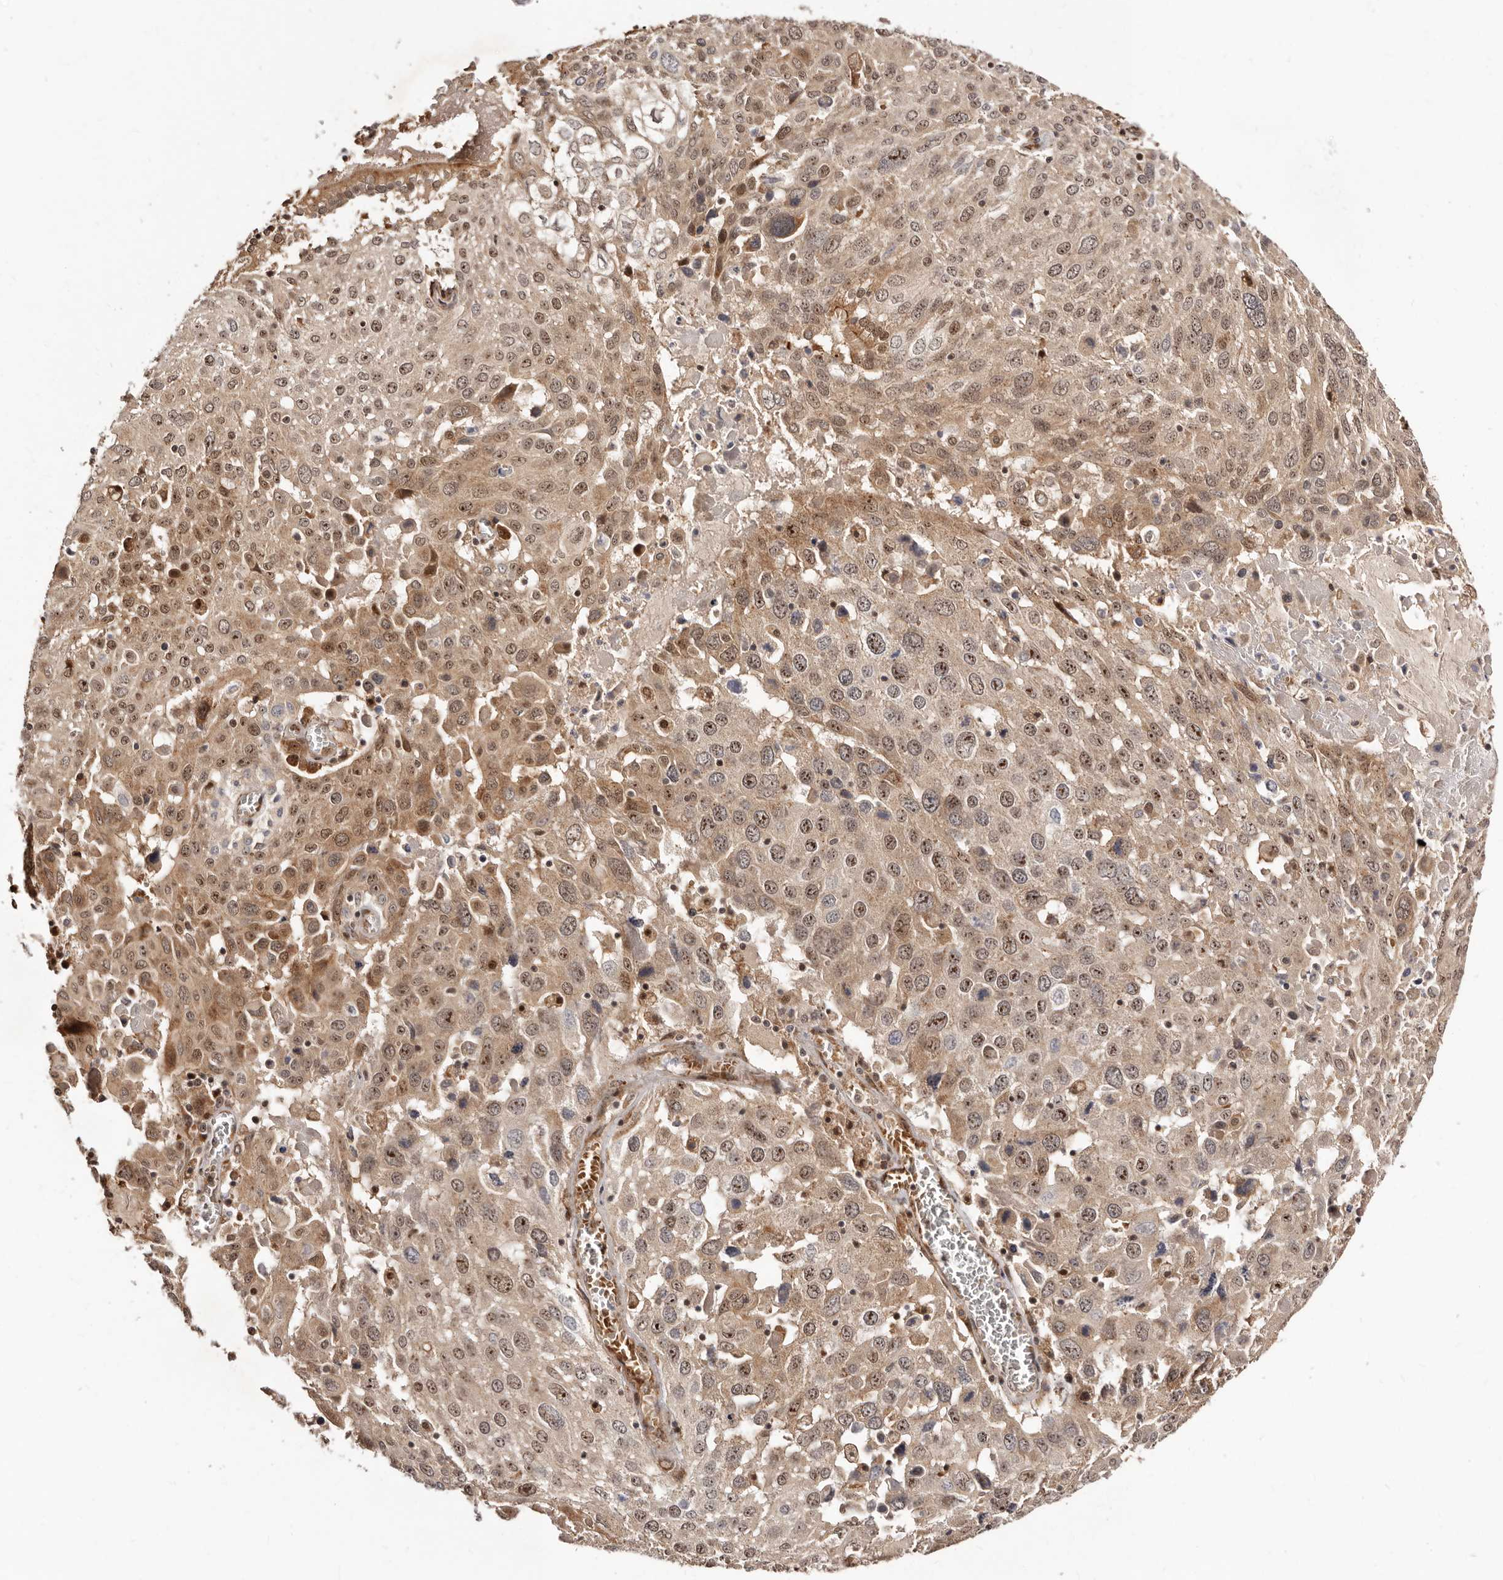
{"staining": {"intensity": "moderate", "quantity": ">75%", "location": "cytoplasmic/membranous,nuclear"}, "tissue": "lung cancer", "cell_type": "Tumor cells", "image_type": "cancer", "snomed": [{"axis": "morphology", "description": "Squamous cell carcinoma, NOS"}, {"axis": "topography", "description": "Lung"}], "caption": "DAB immunohistochemical staining of lung squamous cell carcinoma reveals moderate cytoplasmic/membranous and nuclear protein positivity in approximately >75% of tumor cells.", "gene": "APOL6", "patient": {"sex": "male", "age": 65}}